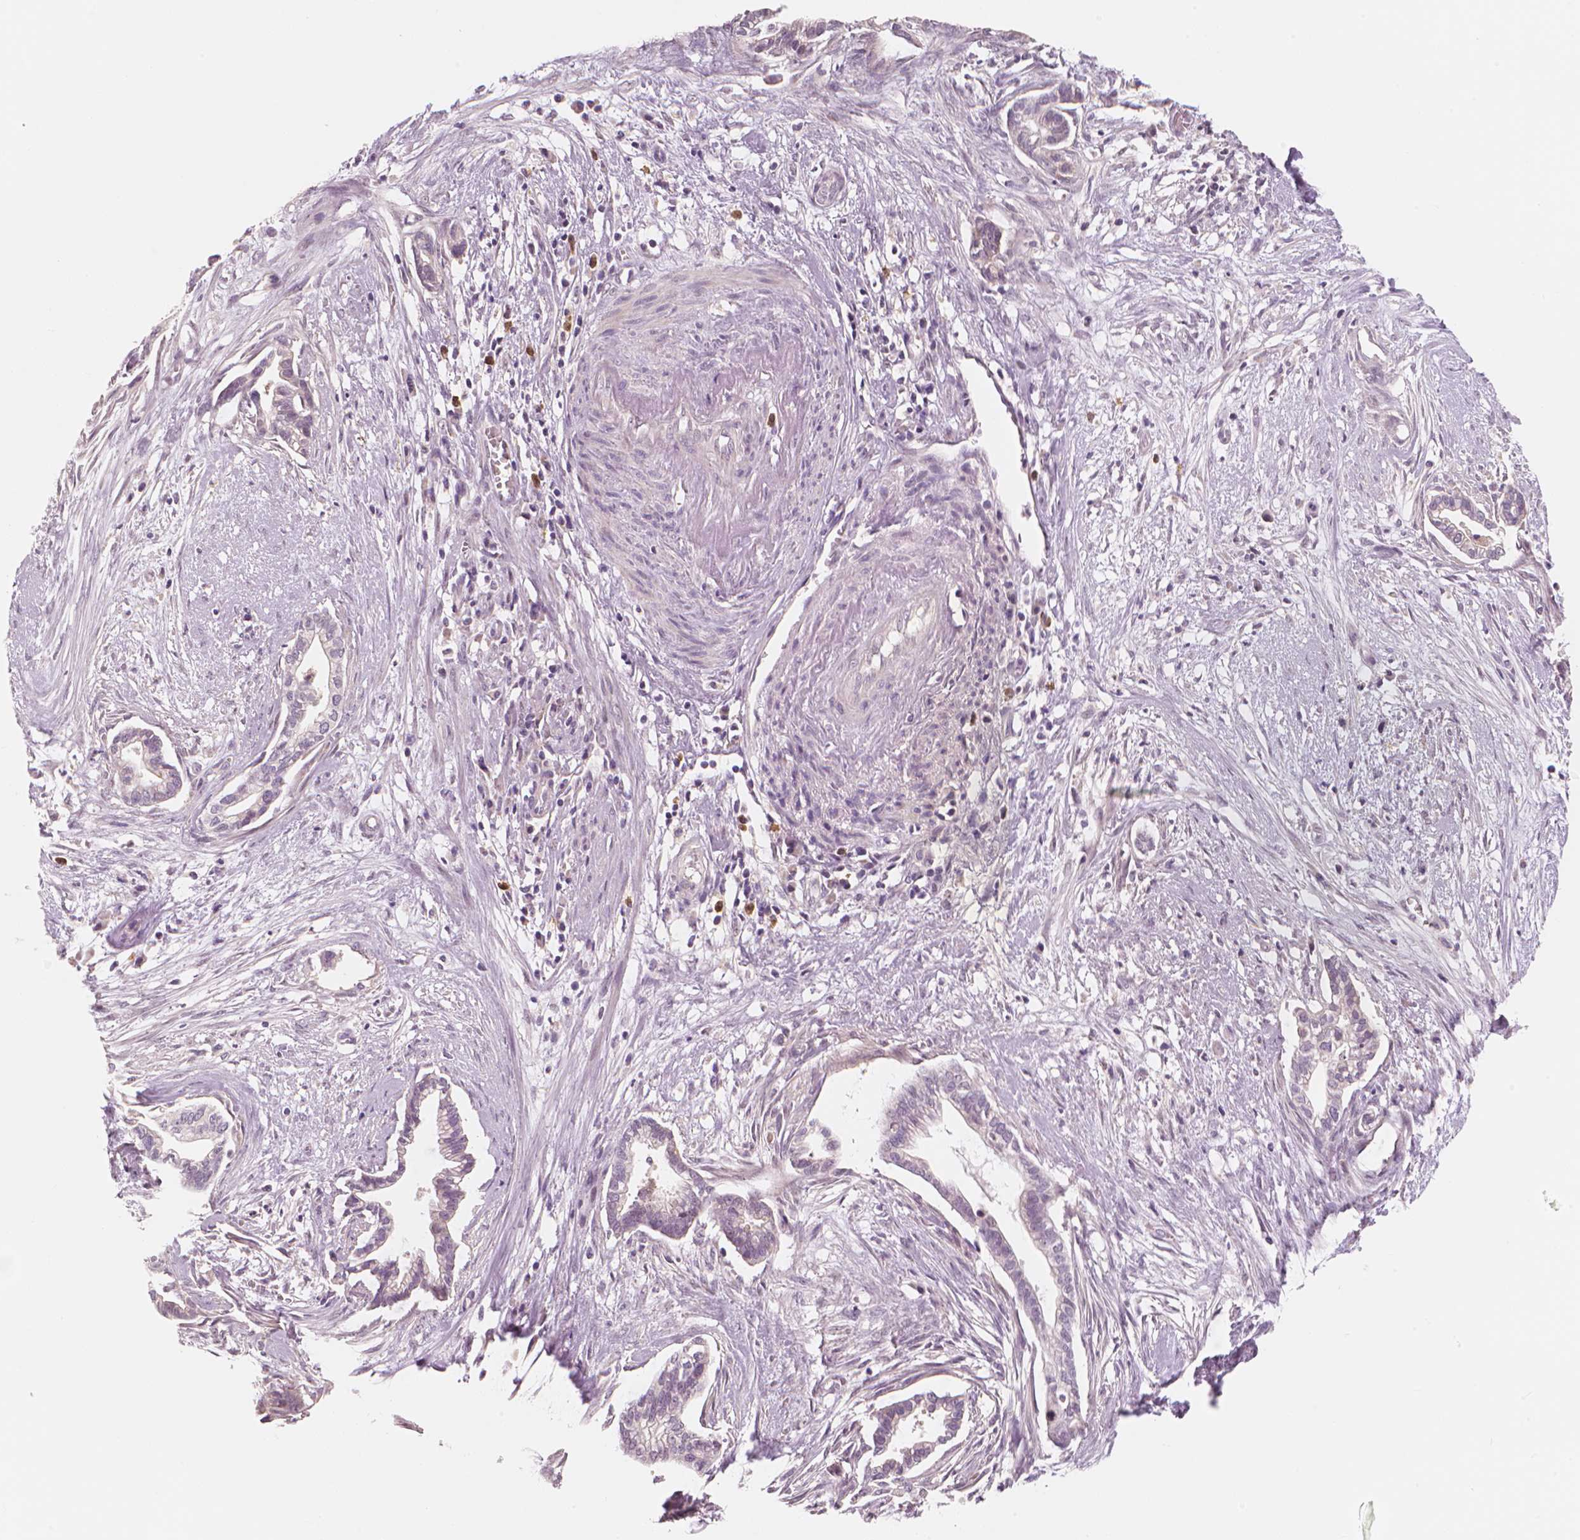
{"staining": {"intensity": "negative", "quantity": "none", "location": "none"}, "tissue": "cervical cancer", "cell_type": "Tumor cells", "image_type": "cancer", "snomed": [{"axis": "morphology", "description": "Adenocarcinoma, NOS"}, {"axis": "topography", "description": "Cervix"}], "caption": "The IHC image has no significant staining in tumor cells of cervical adenocarcinoma tissue.", "gene": "RNASE7", "patient": {"sex": "female", "age": 62}}